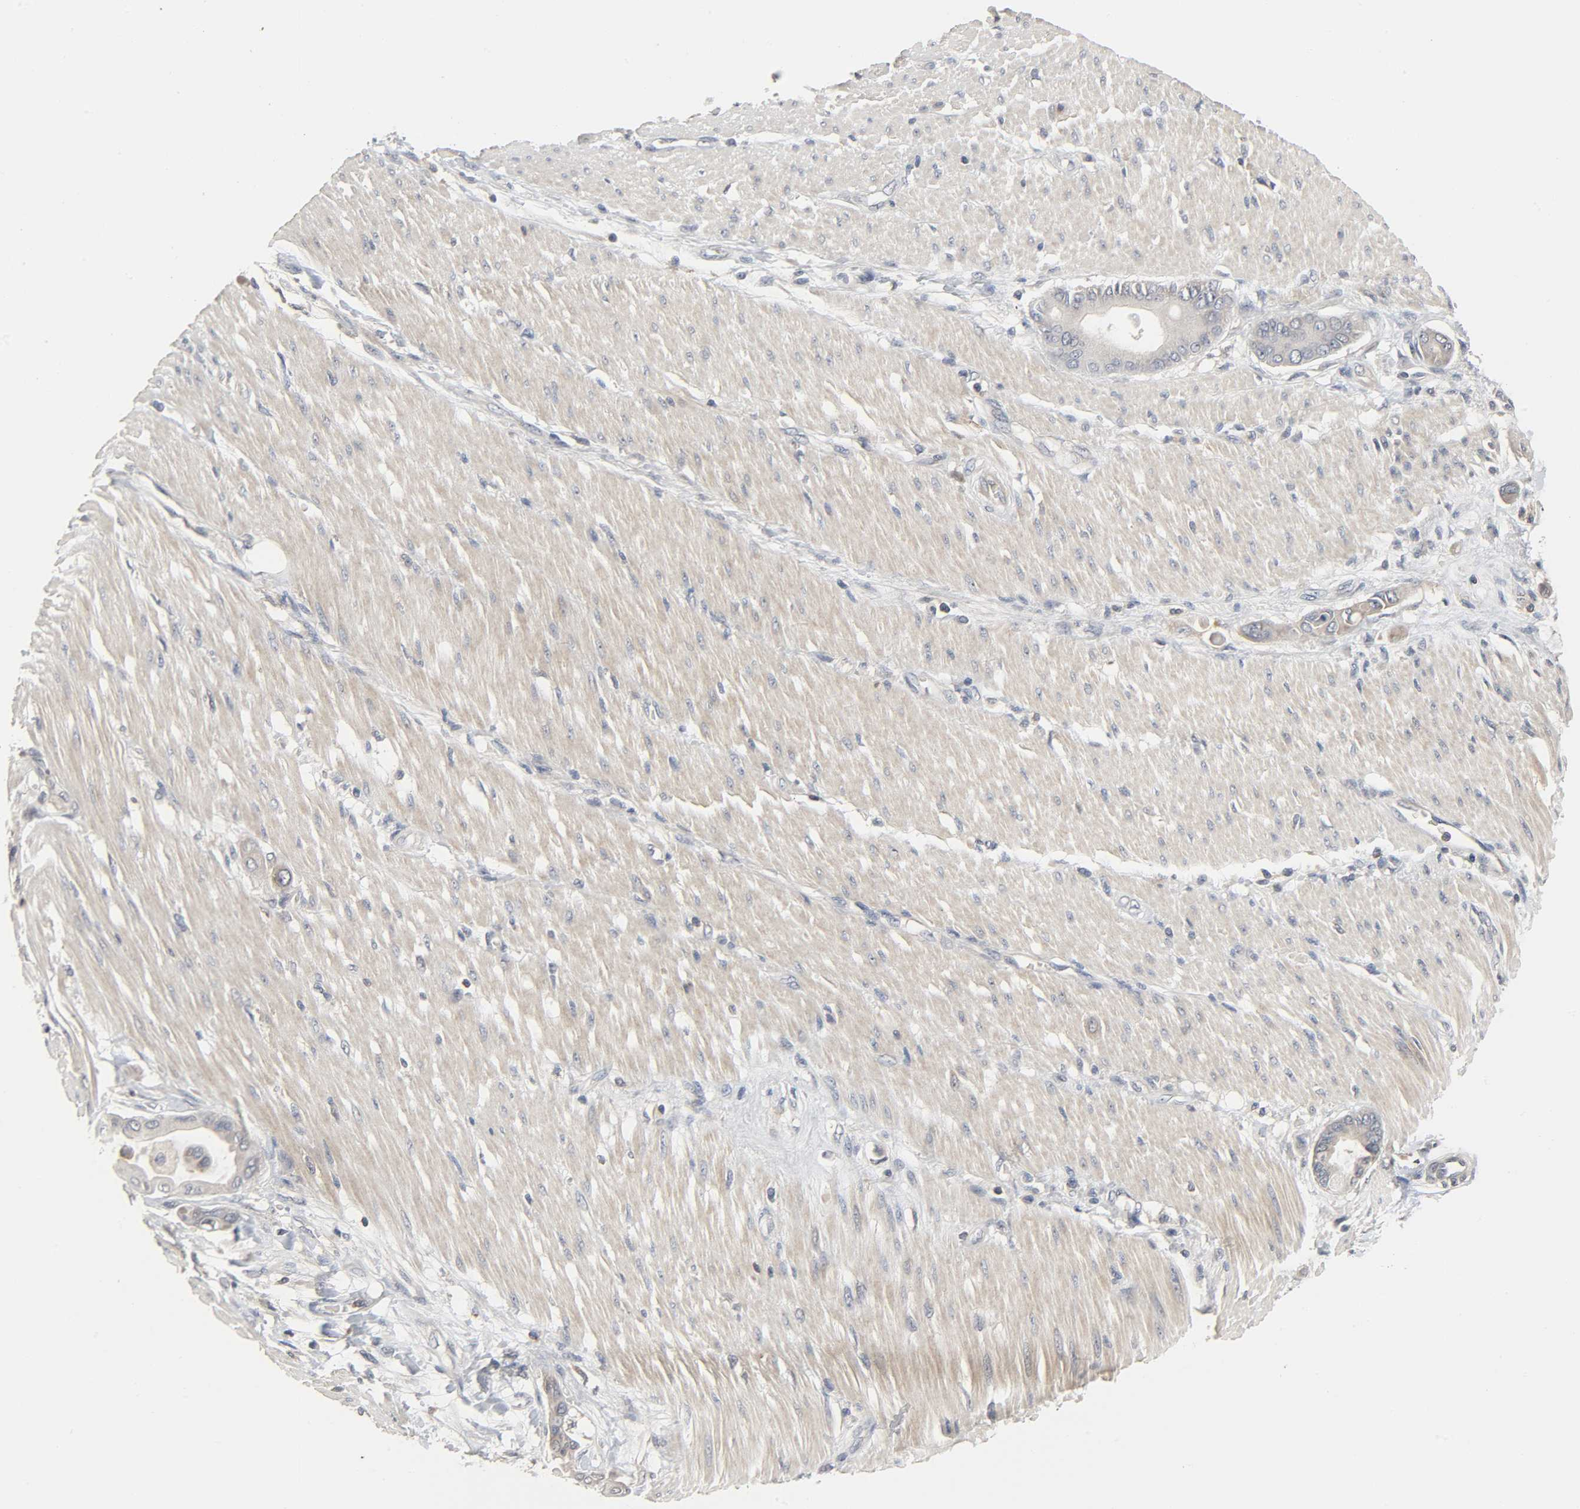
{"staining": {"intensity": "weak", "quantity": "25%-75%", "location": "cytoplasmic/membranous"}, "tissue": "pancreatic cancer", "cell_type": "Tumor cells", "image_type": "cancer", "snomed": [{"axis": "morphology", "description": "Adenocarcinoma, NOS"}, {"axis": "morphology", "description": "Adenocarcinoma, metastatic, NOS"}, {"axis": "topography", "description": "Lymph node"}, {"axis": "topography", "description": "Pancreas"}, {"axis": "topography", "description": "Duodenum"}], "caption": "This photomicrograph demonstrates IHC staining of pancreatic cancer (metastatic adenocarcinoma), with low weak cytoplasmic/membranous expression in approximately 25%-75% of tumor cells.", "gene": "PLEKHA2", "patient": {"sex": "female", "age": 64}}